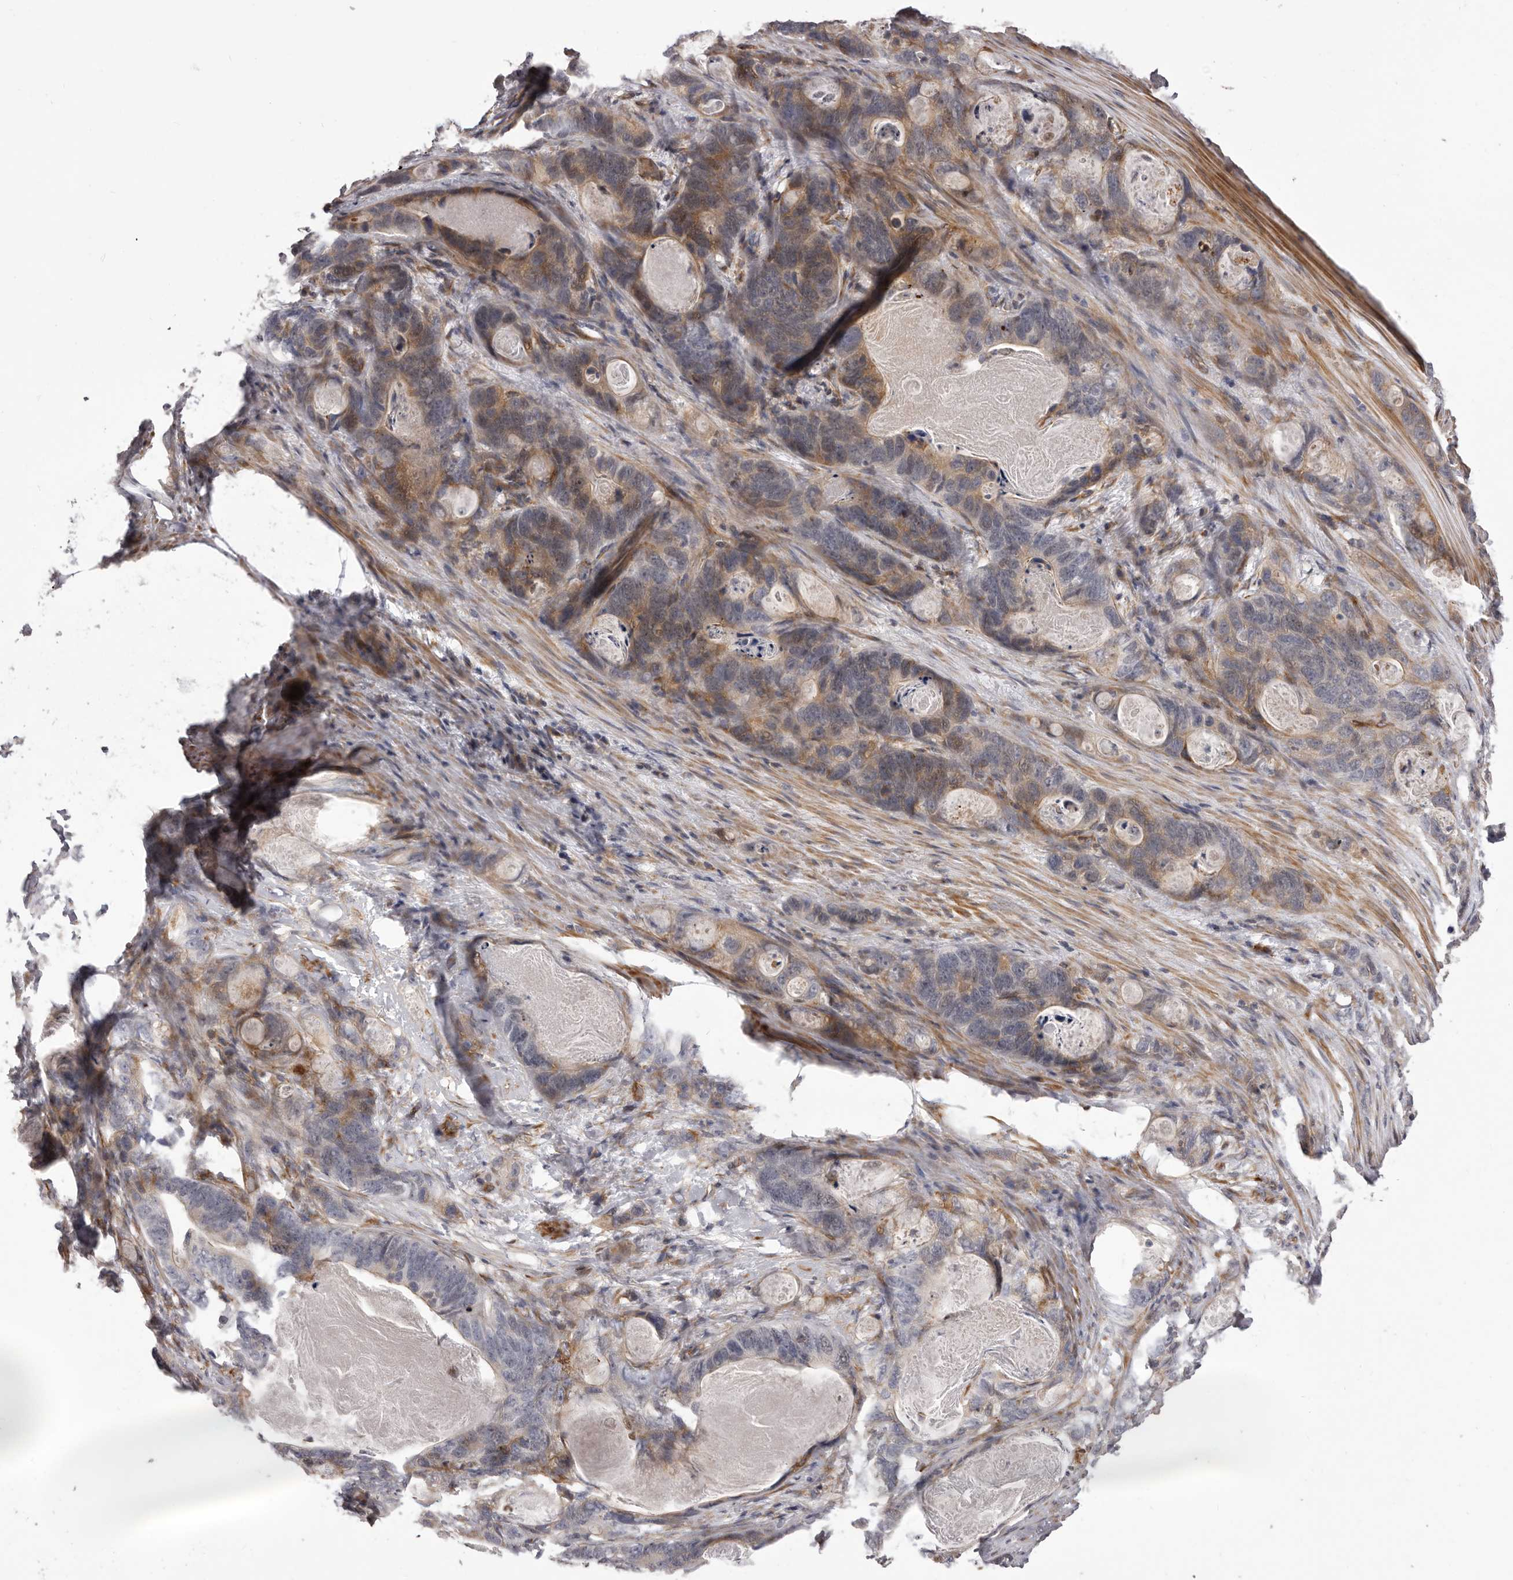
{"staining": {"intensity": "moderate", "quantity": "25%-75%", "location": "cytoplasmic/membranous"}, "tissue": "stomach cancer", "cell_type": "Tumor cells", "image_type": "cancer", "snomed": [{"axis": "morphology", "description": "Normal tissue, NOS"}, {"axis": "morphology", "description": "Adenocarcinoma, NOS"}, {"axis": "topography", "description": "Stomach"}], "caption": "This is an image of immunohistochemistry staining of stomach cancer, which shows moderate expression in the cytoplasmic/membranous of tumor cells.", "gene": "ALPK1", "patient": {"sex": "female", "age": 89}}